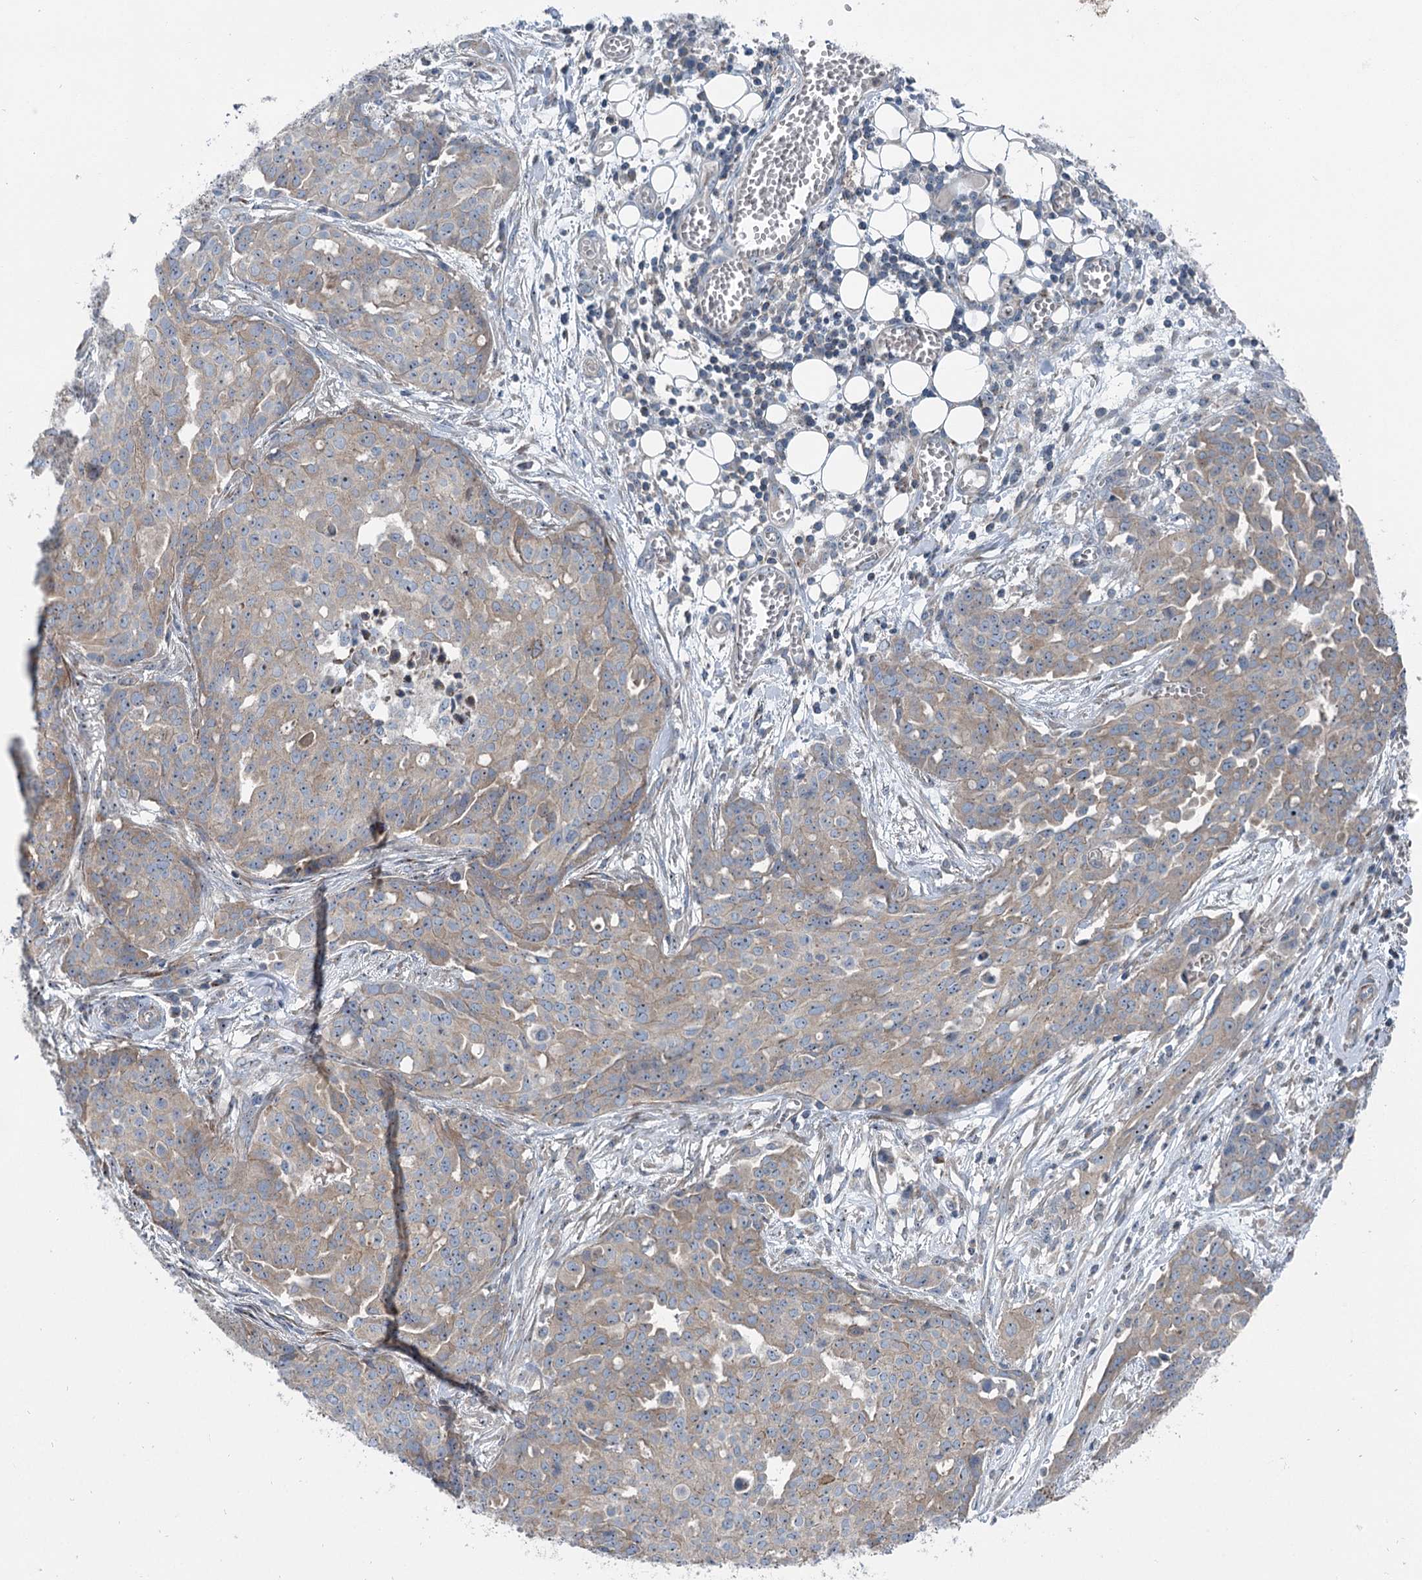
{"staining": {"intensity": "moderate", "quantity": ">75%", "location": "cytoplasmic/membranous"}, "tissue": "ovarian cancer", "cell_type": "Tumor cells", "image_type": "cancer", "snomed": [{"axis": "morphology", "description": "Cystadenocarcinoma, serous, NOS"}, {"axis": "topography", "description": "Soft tissue"}, {"axis": "topography", "description": "Ovary"}], "caption": "An image of ovarian cancer stained for a protein displays moderate cytoplasmic/membranous brown staining in tumor cells. (Stains: DAB (3,3'-diaminobenzidine) in brown, nuclei in blue, Microscopy: brightfield microscopy at high magnification).", "gene": "MARK2", "patient": {"sex": "female", "age": 57}}